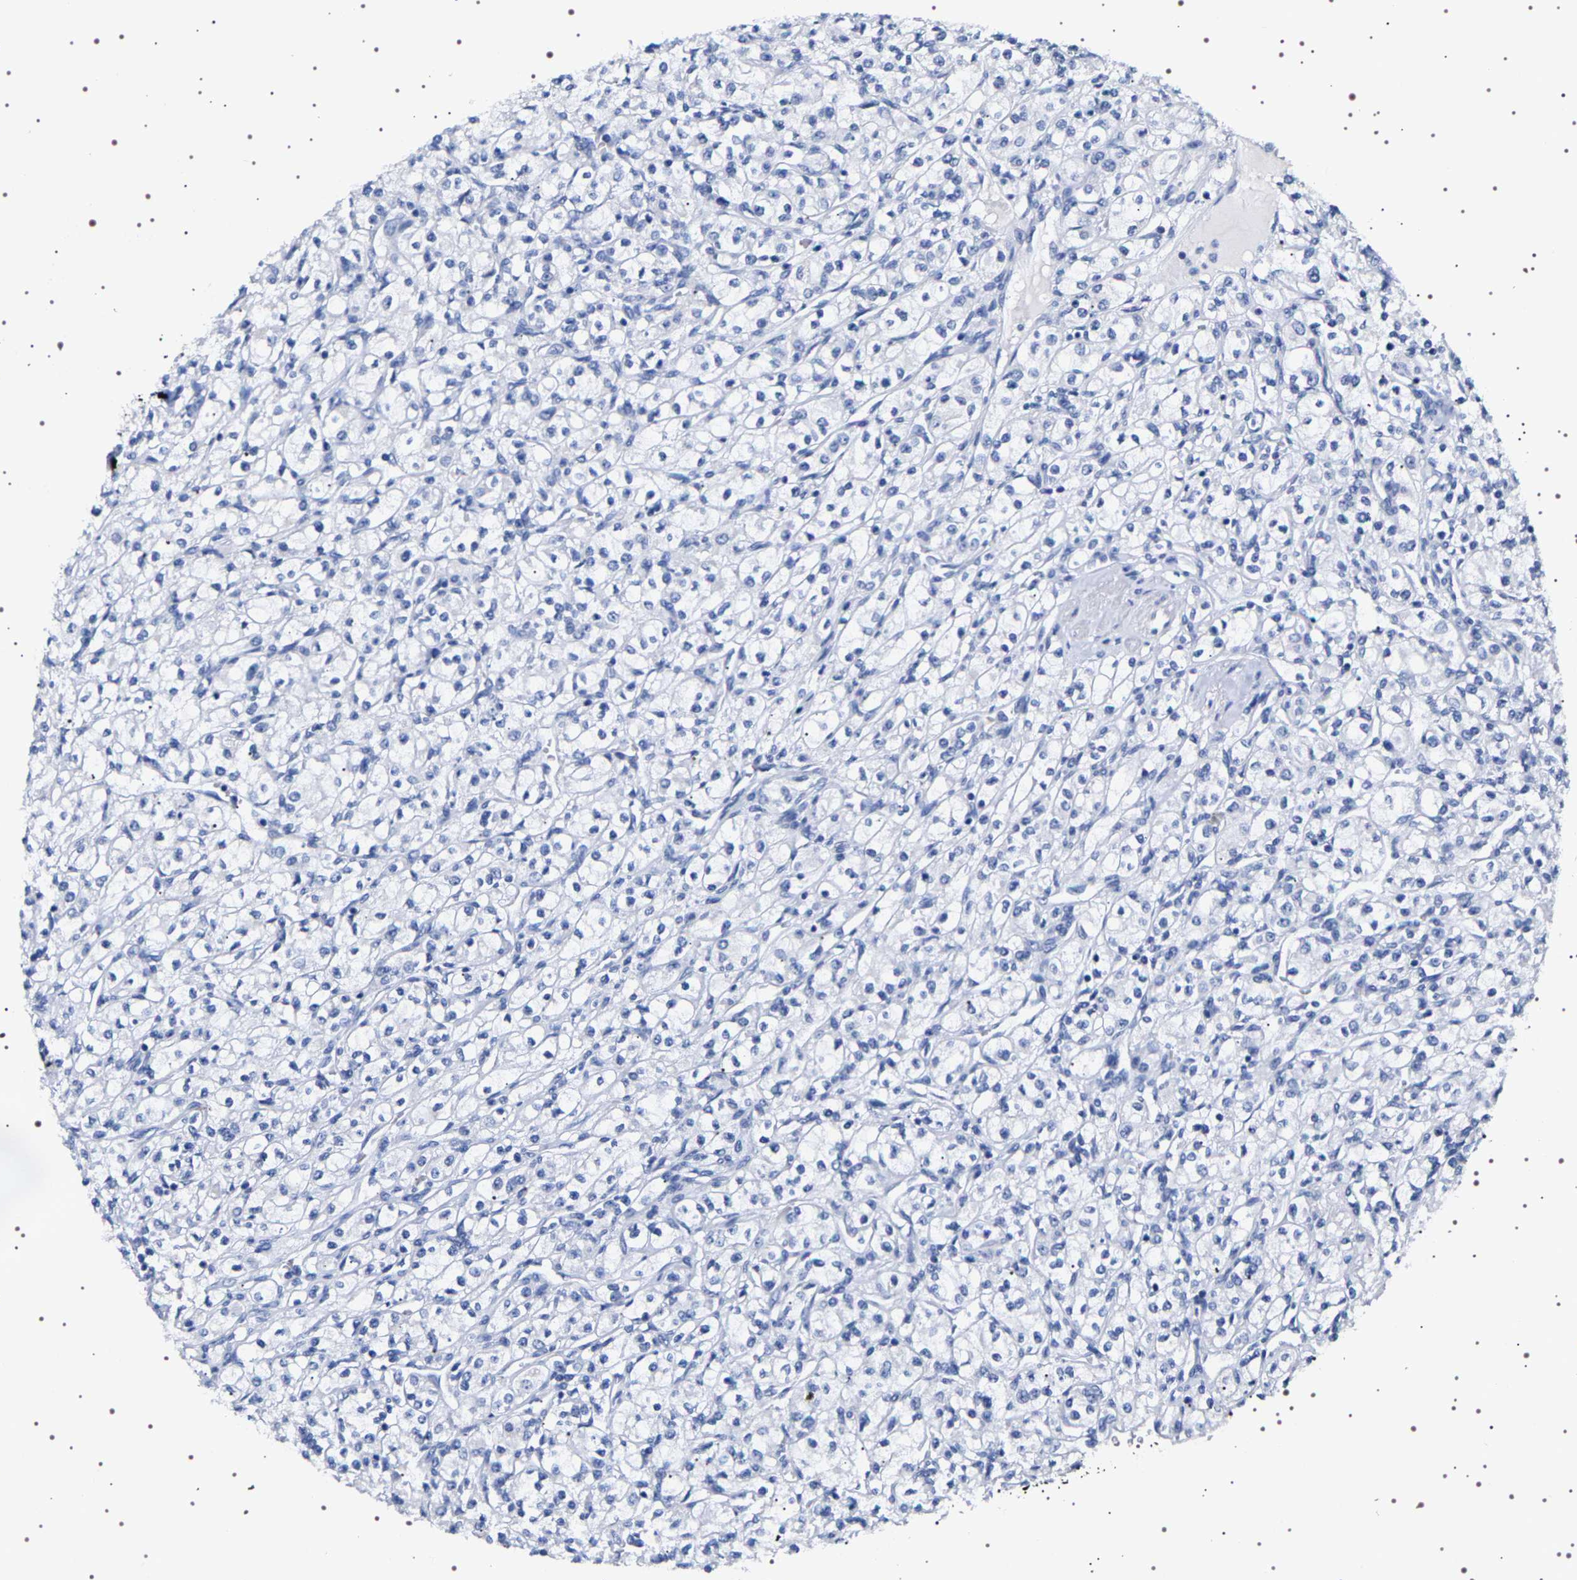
{"staining": {"intensity": "negative", "quantity": "none", "location": "none"}, "tissue": "renal cancer", "cell_type": "Tumor cells", "image_type": "cancer", "snomed": [{"axis": "morphology", "description": "Adenocarcinoma, NOS"}, {"axis": "topography", "description": "Kidney"}], "caption": "Renal cancer stained for a protein using IHC demonstrates no positivity tumor cells.", "gene": "UBQLN3", "patient": {"sex": "male", "age": 77}}